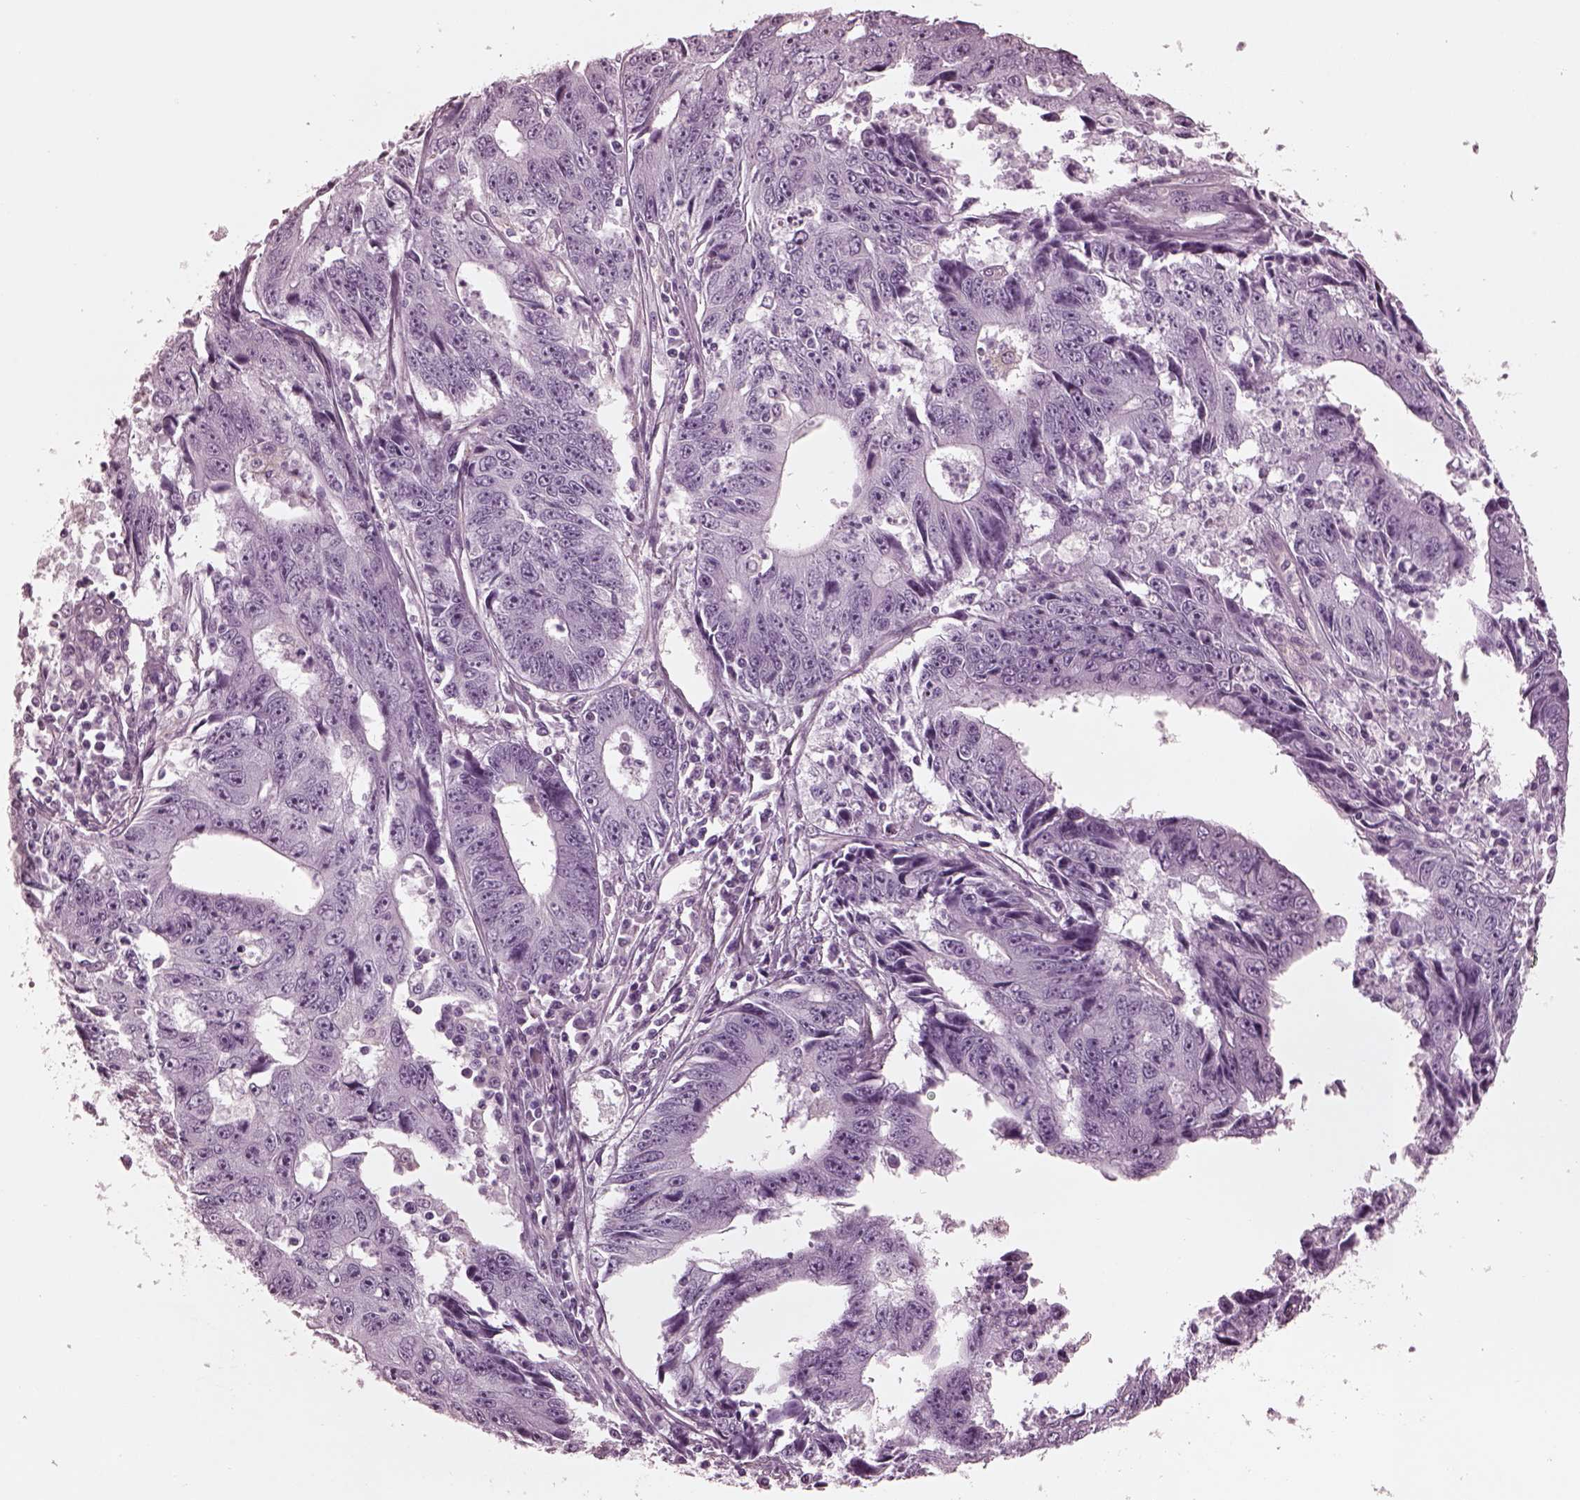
{"staining": {"intensity": "negative", "quantity": "none", "location": "none"}, "tissue": "liver cancer", "cell_type": "Tumor cells", "image_type": "cancer", "snomed": [{"axis": "morphology", "description": "Cholangiocarcinoma"}, {"axis": "topography", "description": "Liver"}], "caption": "Immunohistochemistry micrograph of liver cancer stained for a protein (brown), which demonstrates no staining in tumor cells.", "gene": "CGA", "patient": {"sex": "male", "age": 65}}